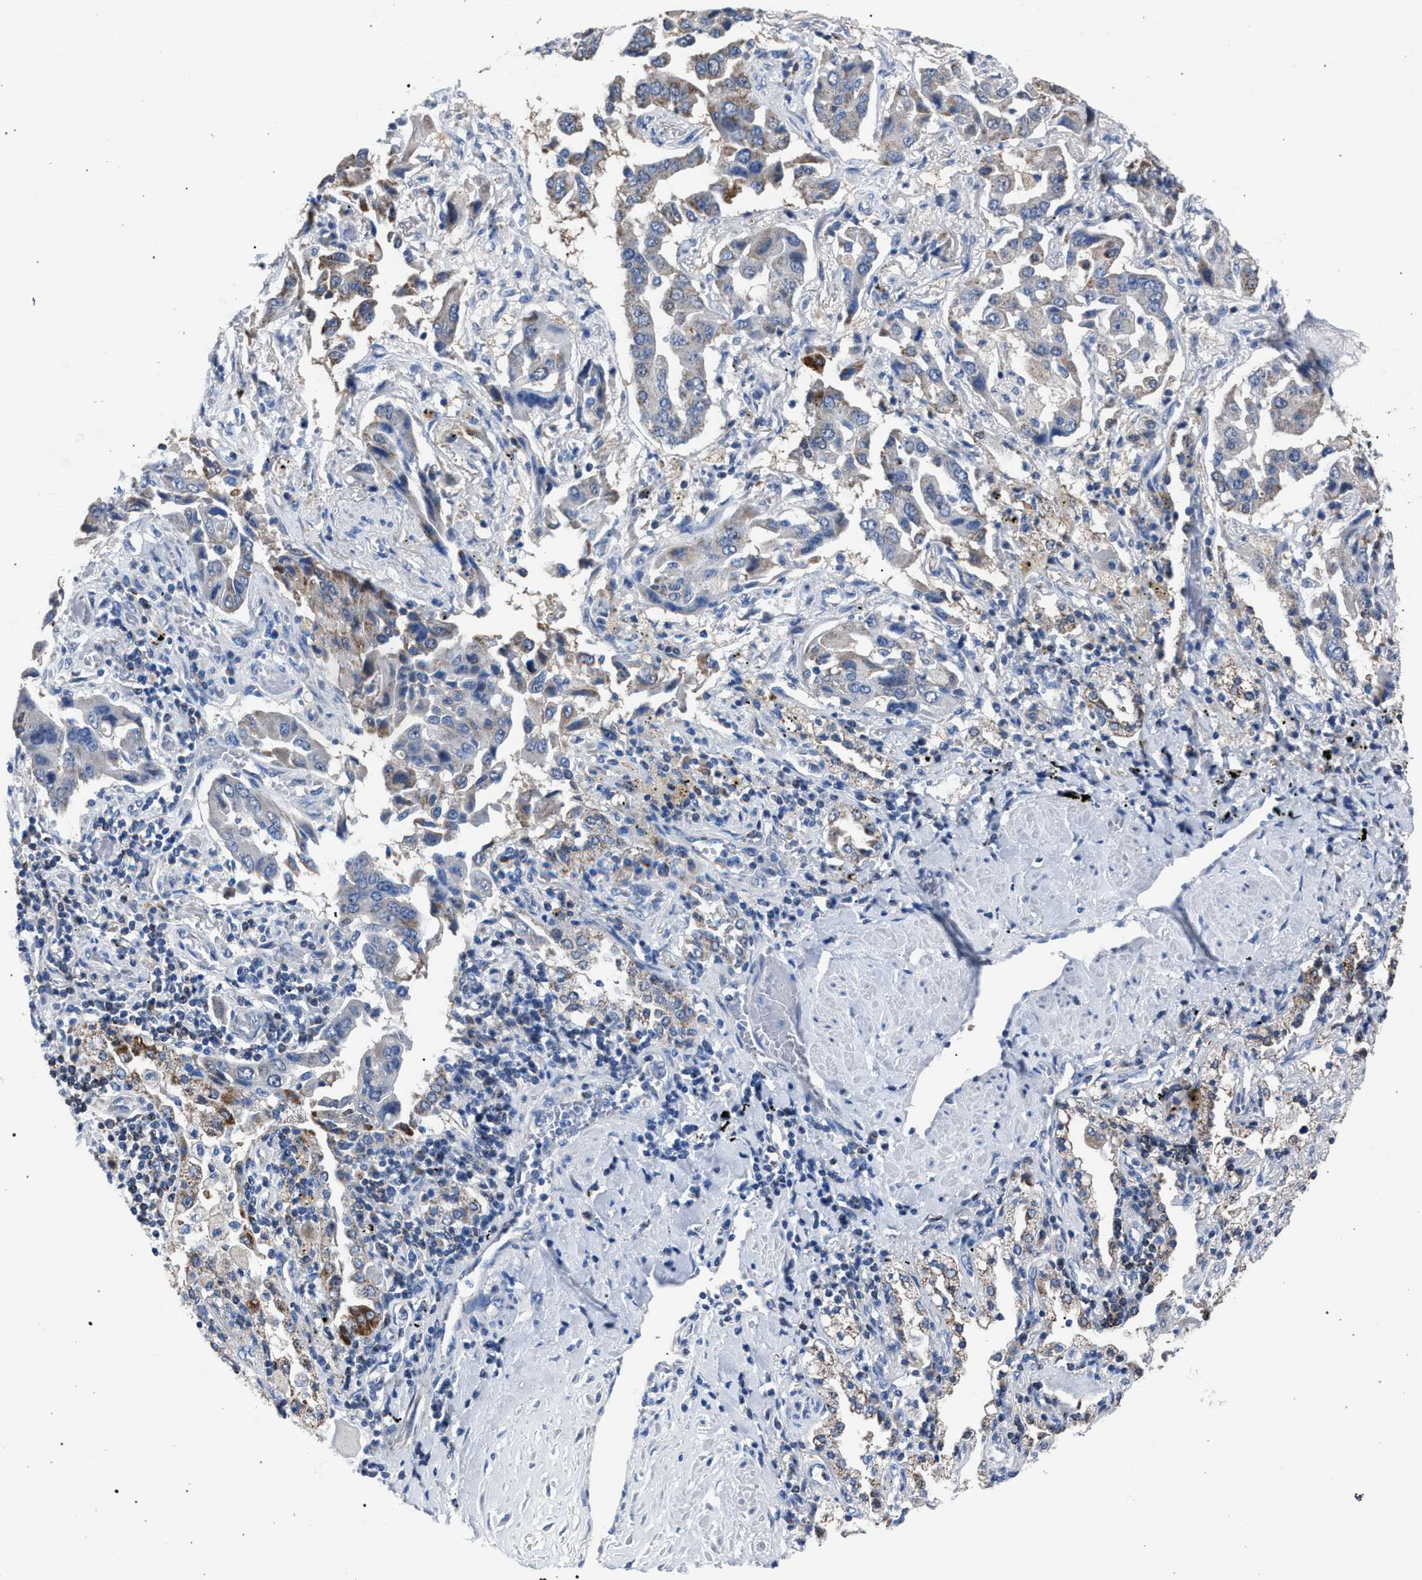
{"staining": {"intensity": "weak", "quantity": "<25%", "location": "cytoplasmic/membranous"}, "tissue": "lung cancer", "cell_type": "Tumor cells", "image_type": "cancer", "snomed": [{"axis": "morphology", "description": "Adenocarcinoma, NOS"}, {"axis": "topography", "description": "Lung"}], "caption": "DAB immunohistochemical staining of lung cancer (adenocarcinoma) demonstrates no significant staining in tumor cells.", "gene": "CRYZ", "patient": {"sex": "female", "age": 65}}